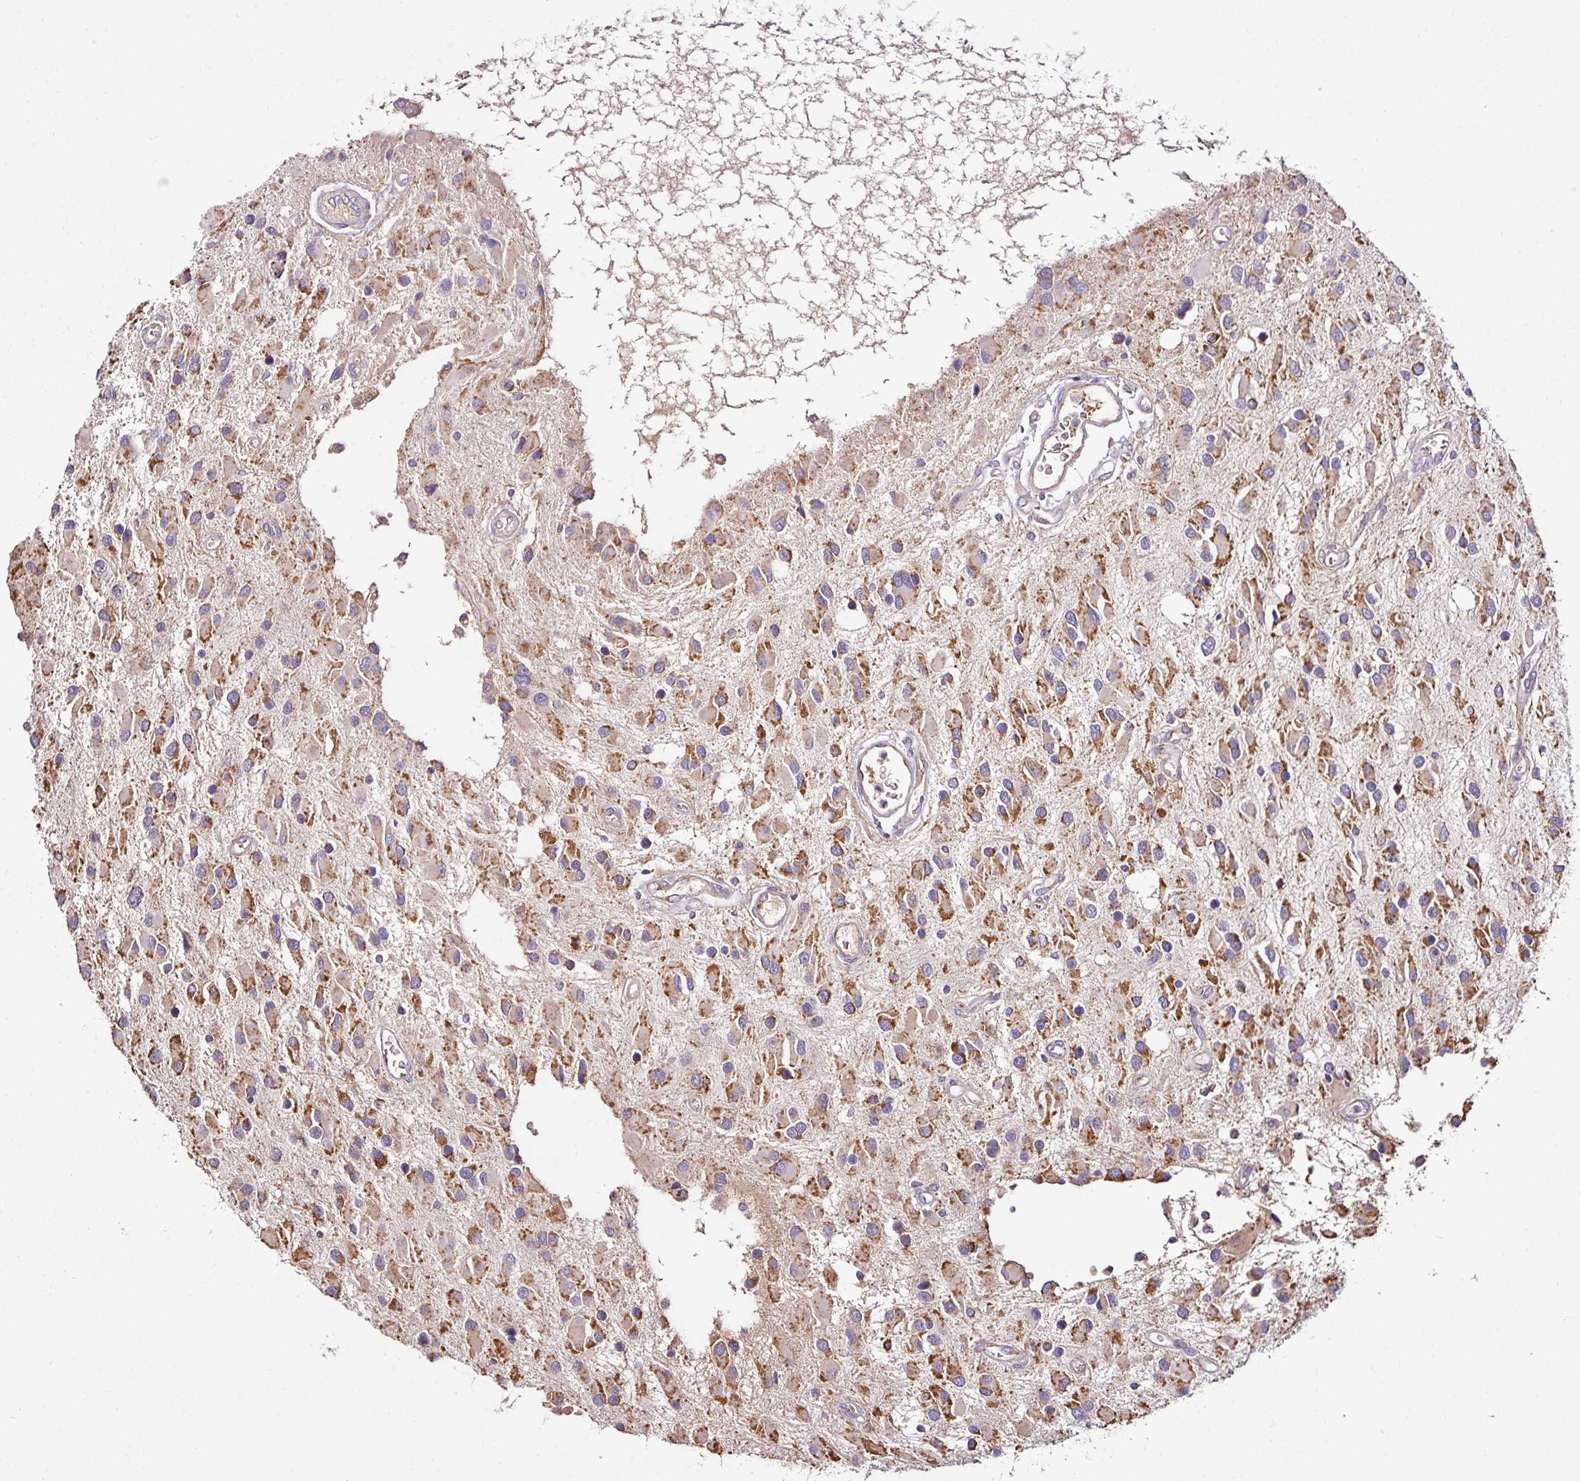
{"staining": {"intensity": "moderate", "quantity": ">75%", "location": "cytoplasmic/membranous"}, "tissue": "glioma", "cell_type": "Tumor cells", "image_type": "cancer", "snomed": [{"axis": "morphology", "description": "Glioma, malignant, High grade"}, {"axis": "topography", "description": "Brain"}], "caption": "Tumor cells reveal moderate cytoplasmic/membranous expression in approximately >75% of cells in malignant high-grade glioma.", "gene": "CPD", "patient": {"sex": "male", "age": 53}}